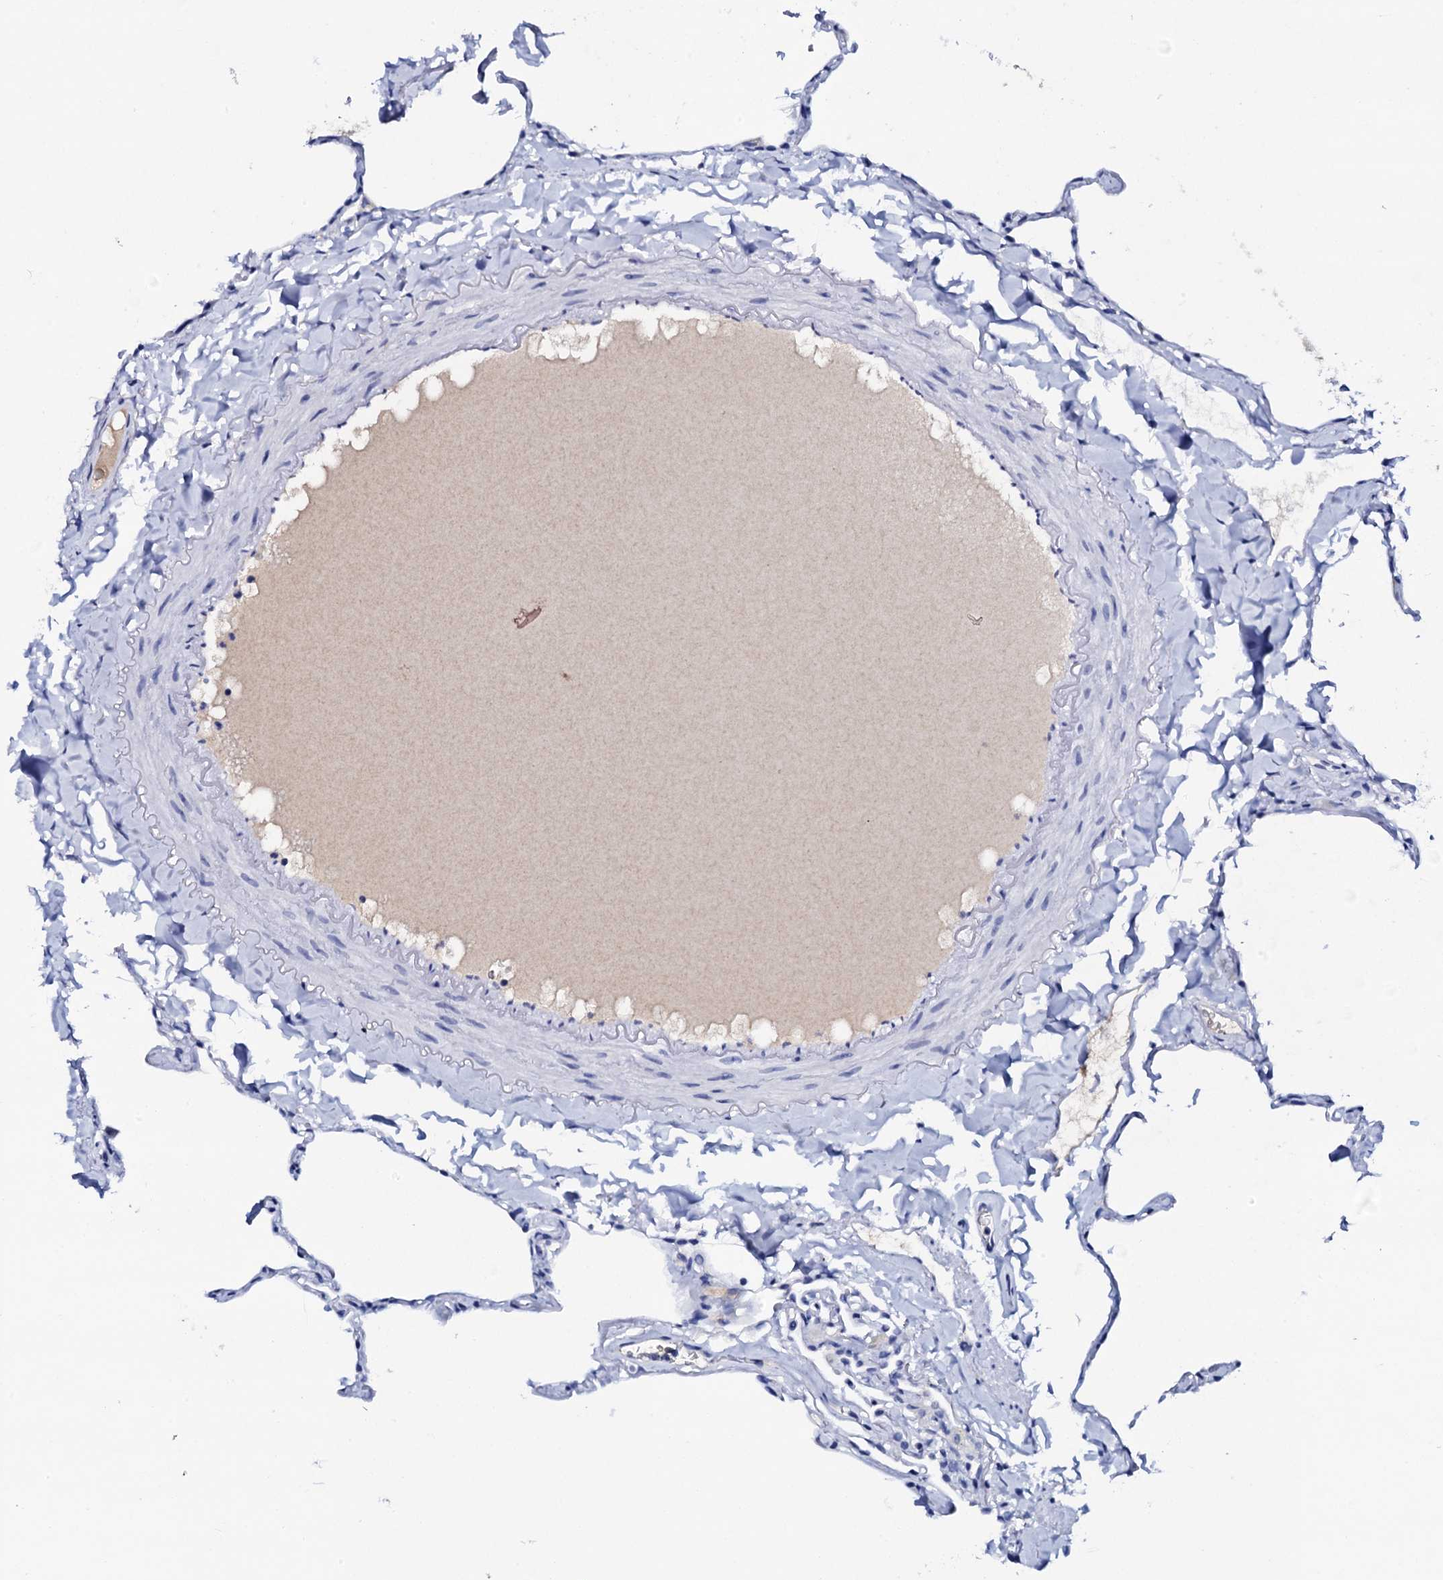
{"staining": {"intensity": "negative", "quantity": "none", "location": "none"}, "tissue": "lung", "cell_type": "Alveolar cells", "image_type": "normal", "snomed": [{"axis": "morphology", "description": "Normal tissue, NOS"}, {"axis": "topography", "description": "Lung"}], "caption": "High power microscopy histopathology image of an IHC micrograph of normal lung, revealing no significant expression in alveolar cells. The staining is performed using DAB (3,3'-diaminobenzidine) brown chromogen with nuclei counter-stained in using hematoxylin.", "gene": "FBXL16", "patient": {"sex": "male", "age": 65}}